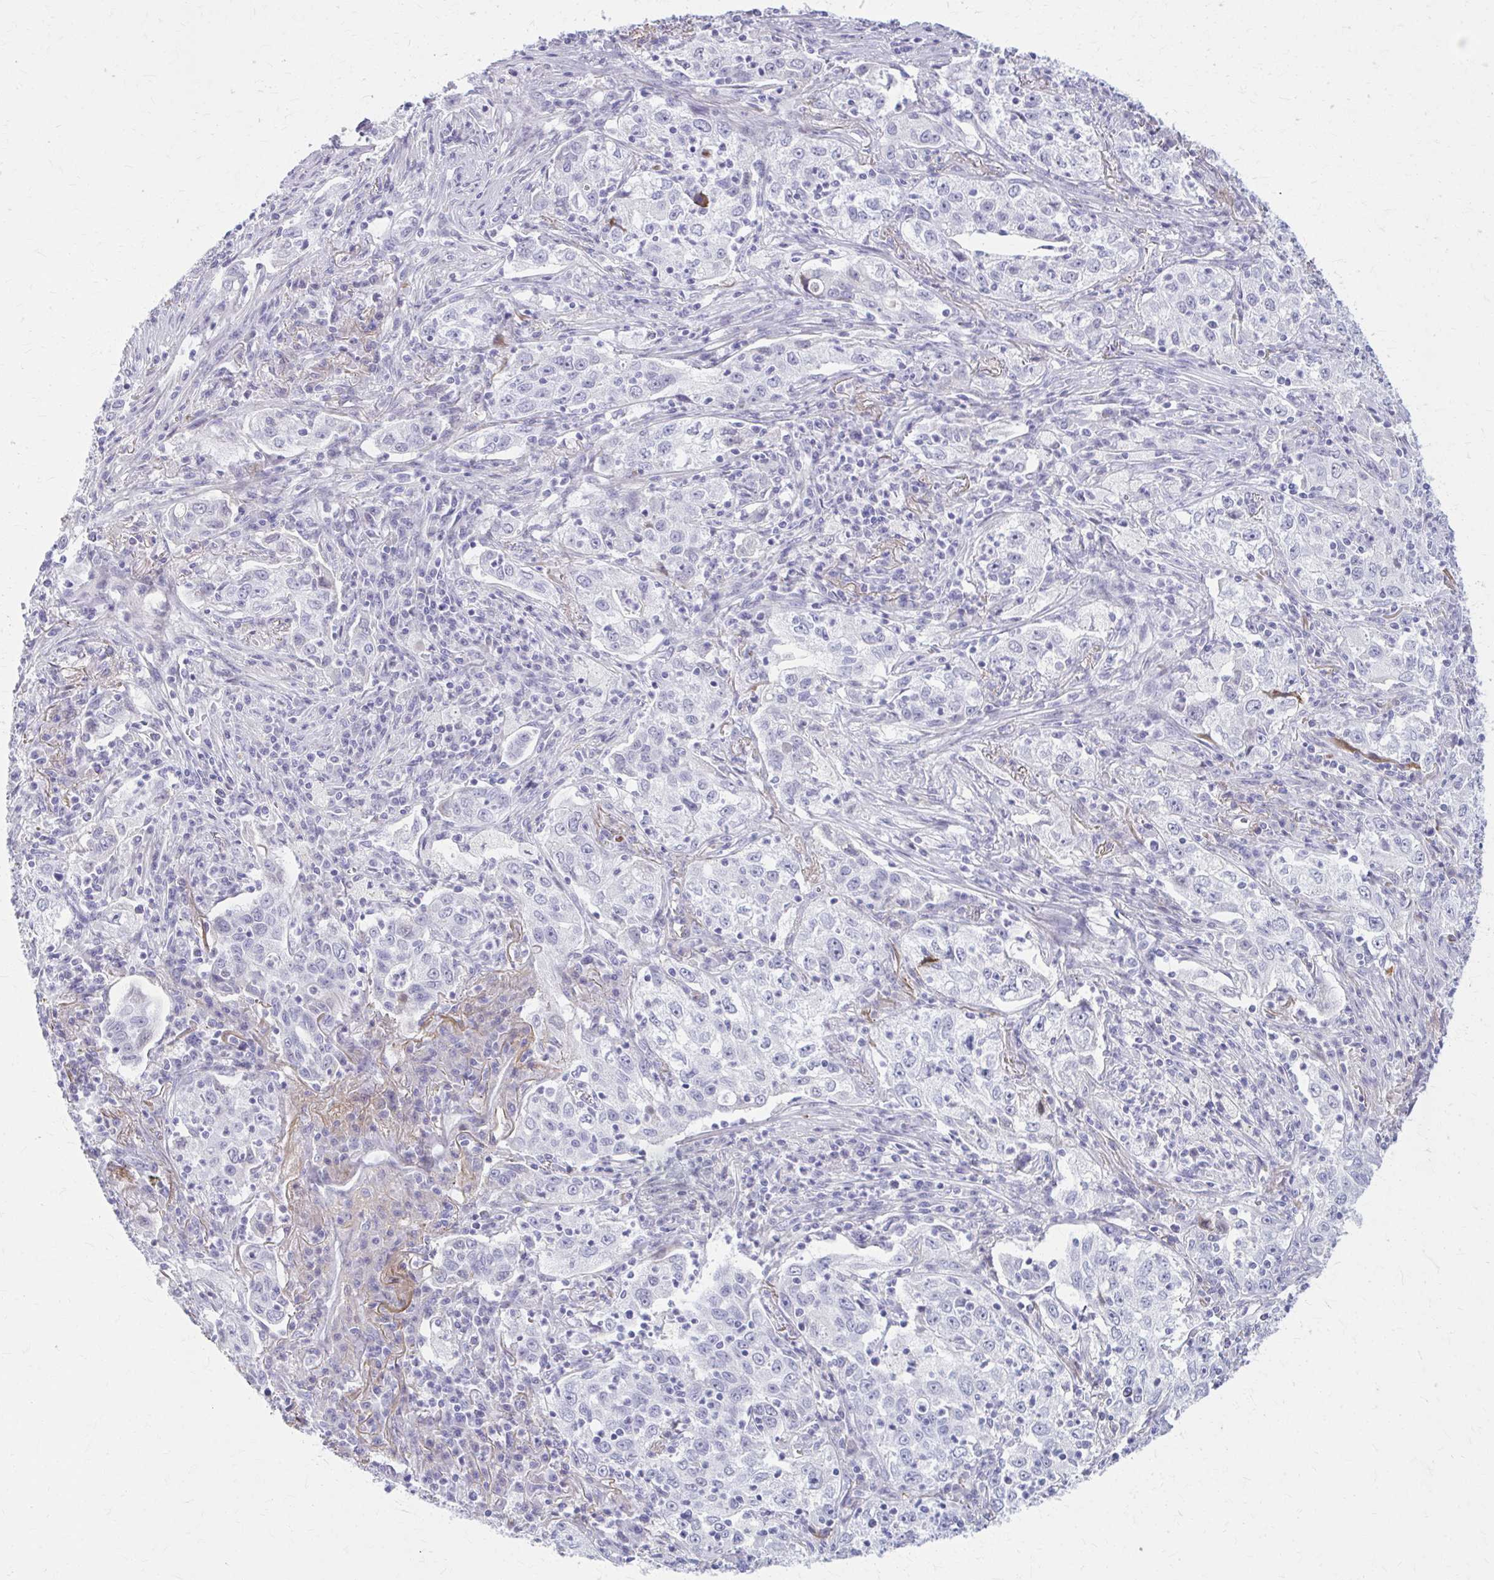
{"staining": {"intensity": "negative", "quantity": "none", "location": "none"}, "tissue": "lung cancer", "cell_type": "Tumor cells", "image_type": "cancer", "snomed": [{"axis": "morphology", "description": "Squamous cell carcinoma, NOS"}, {"axis": "topography", "description": "Lung"}], "caption": "An immunohistochemistry photomicrograph of lung squamous cell carcinoma is shown. There is no staining in tumor cells of lung squamous cell carcinoma.", "gene": "SERPIND1", "patient": {"sex": "male", "age": 71}}